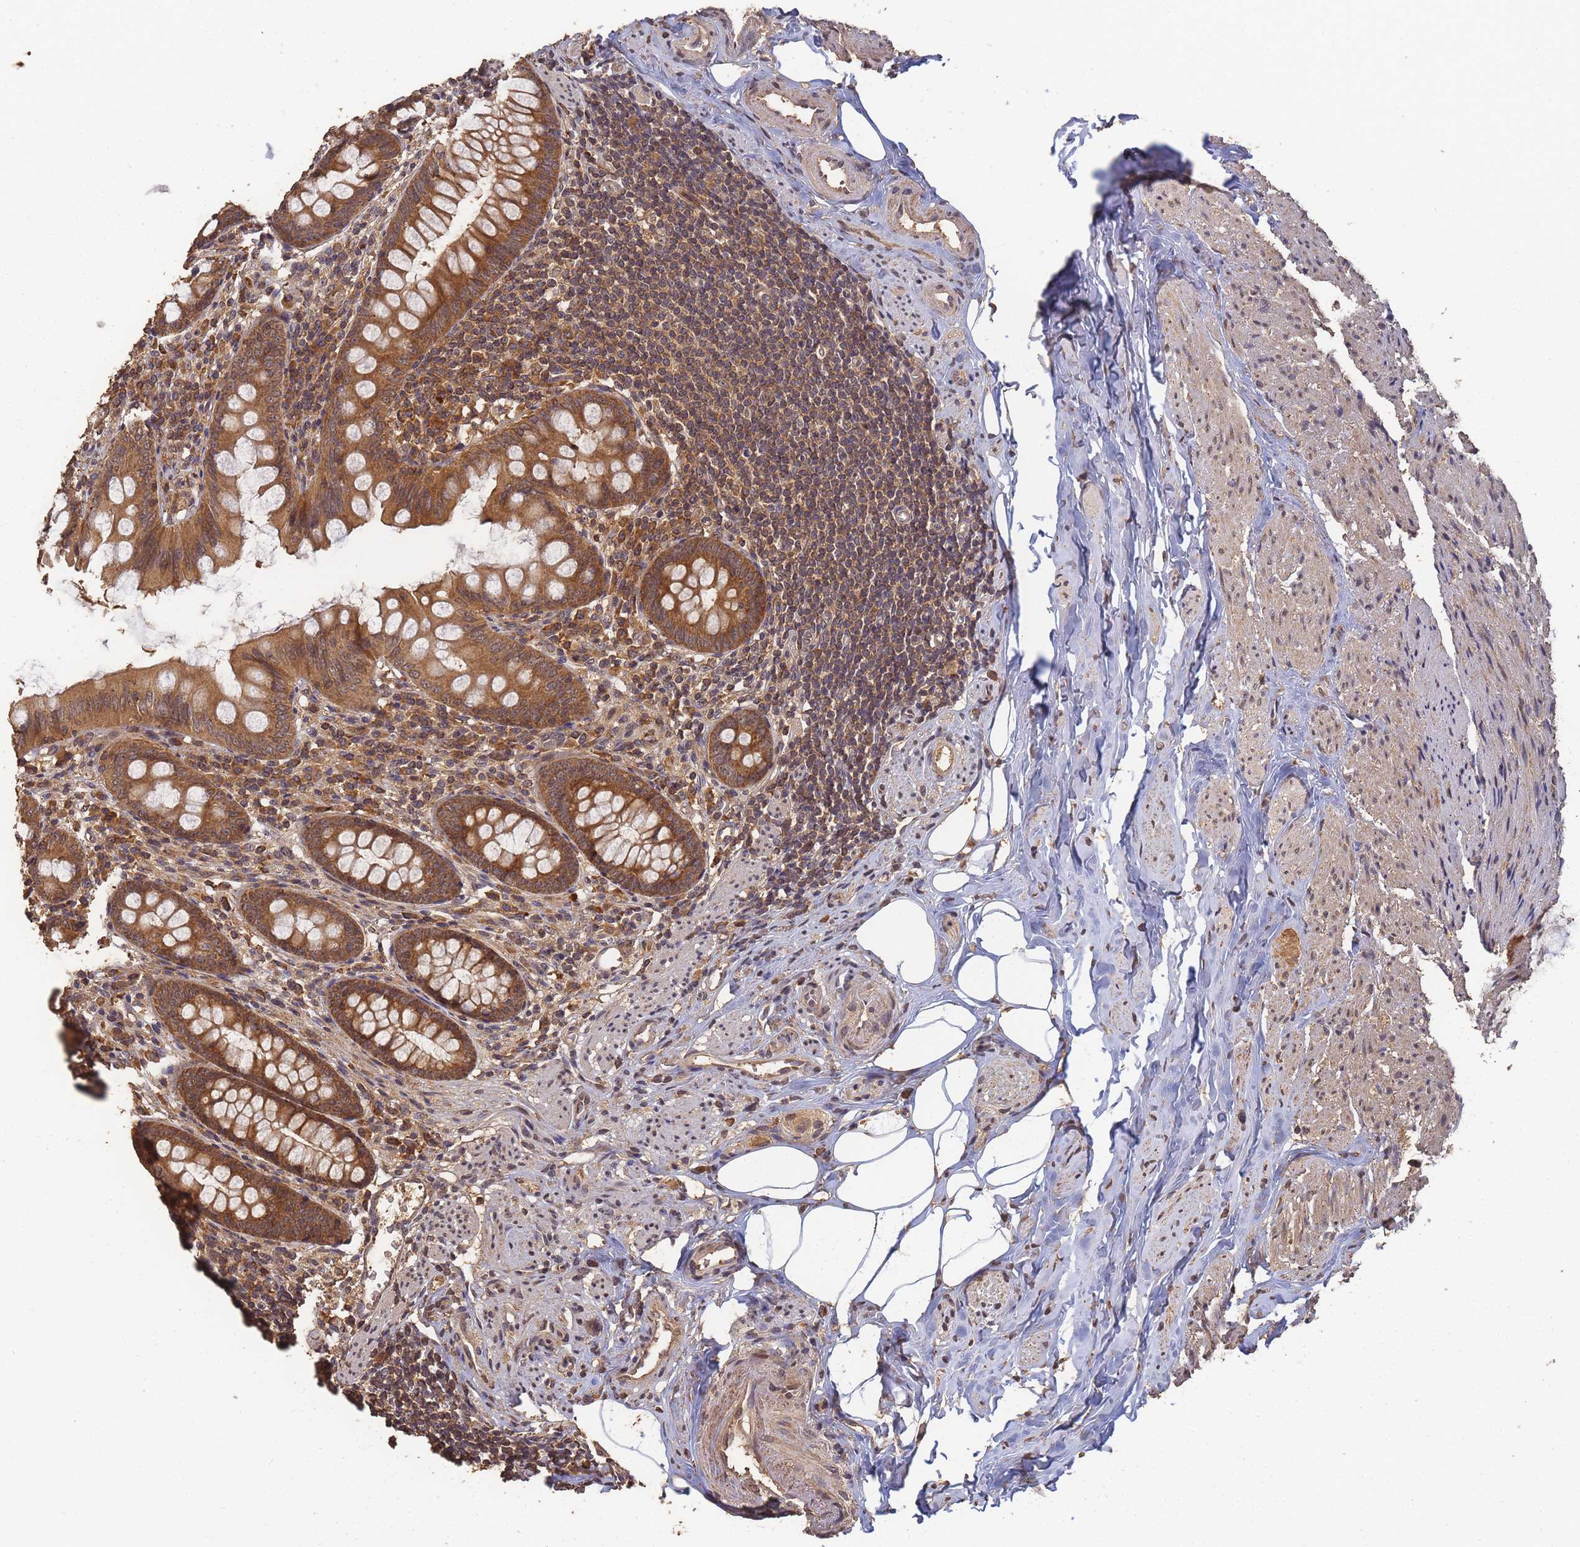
{"staining": {"intensity": "strong", "quantity": ">75%", "location": "cytoplasmic/membranous"}, "tissue": "appendix", "cell_type": "Glandular cells", "image_type": "normal", "snomed": [{"axis": "morphology", "description": "Normal tissue, NOS"}, {"axis": "topography", "description": "Appendix"}], "caption": "Normal appendix was stained to show a protein in brown. There is high levels of strong cytoplasmic/membranous staining in approximately >75% of glandular cells. The protein of interest is stained brown, and the nuclei are stained in blue (DAB (3,3'-diaminobenzidine) IHC with brightfield microscopy, high magnification).", "gene": "ALKBH1", "patient": {"sex": "female", "age": 77}}